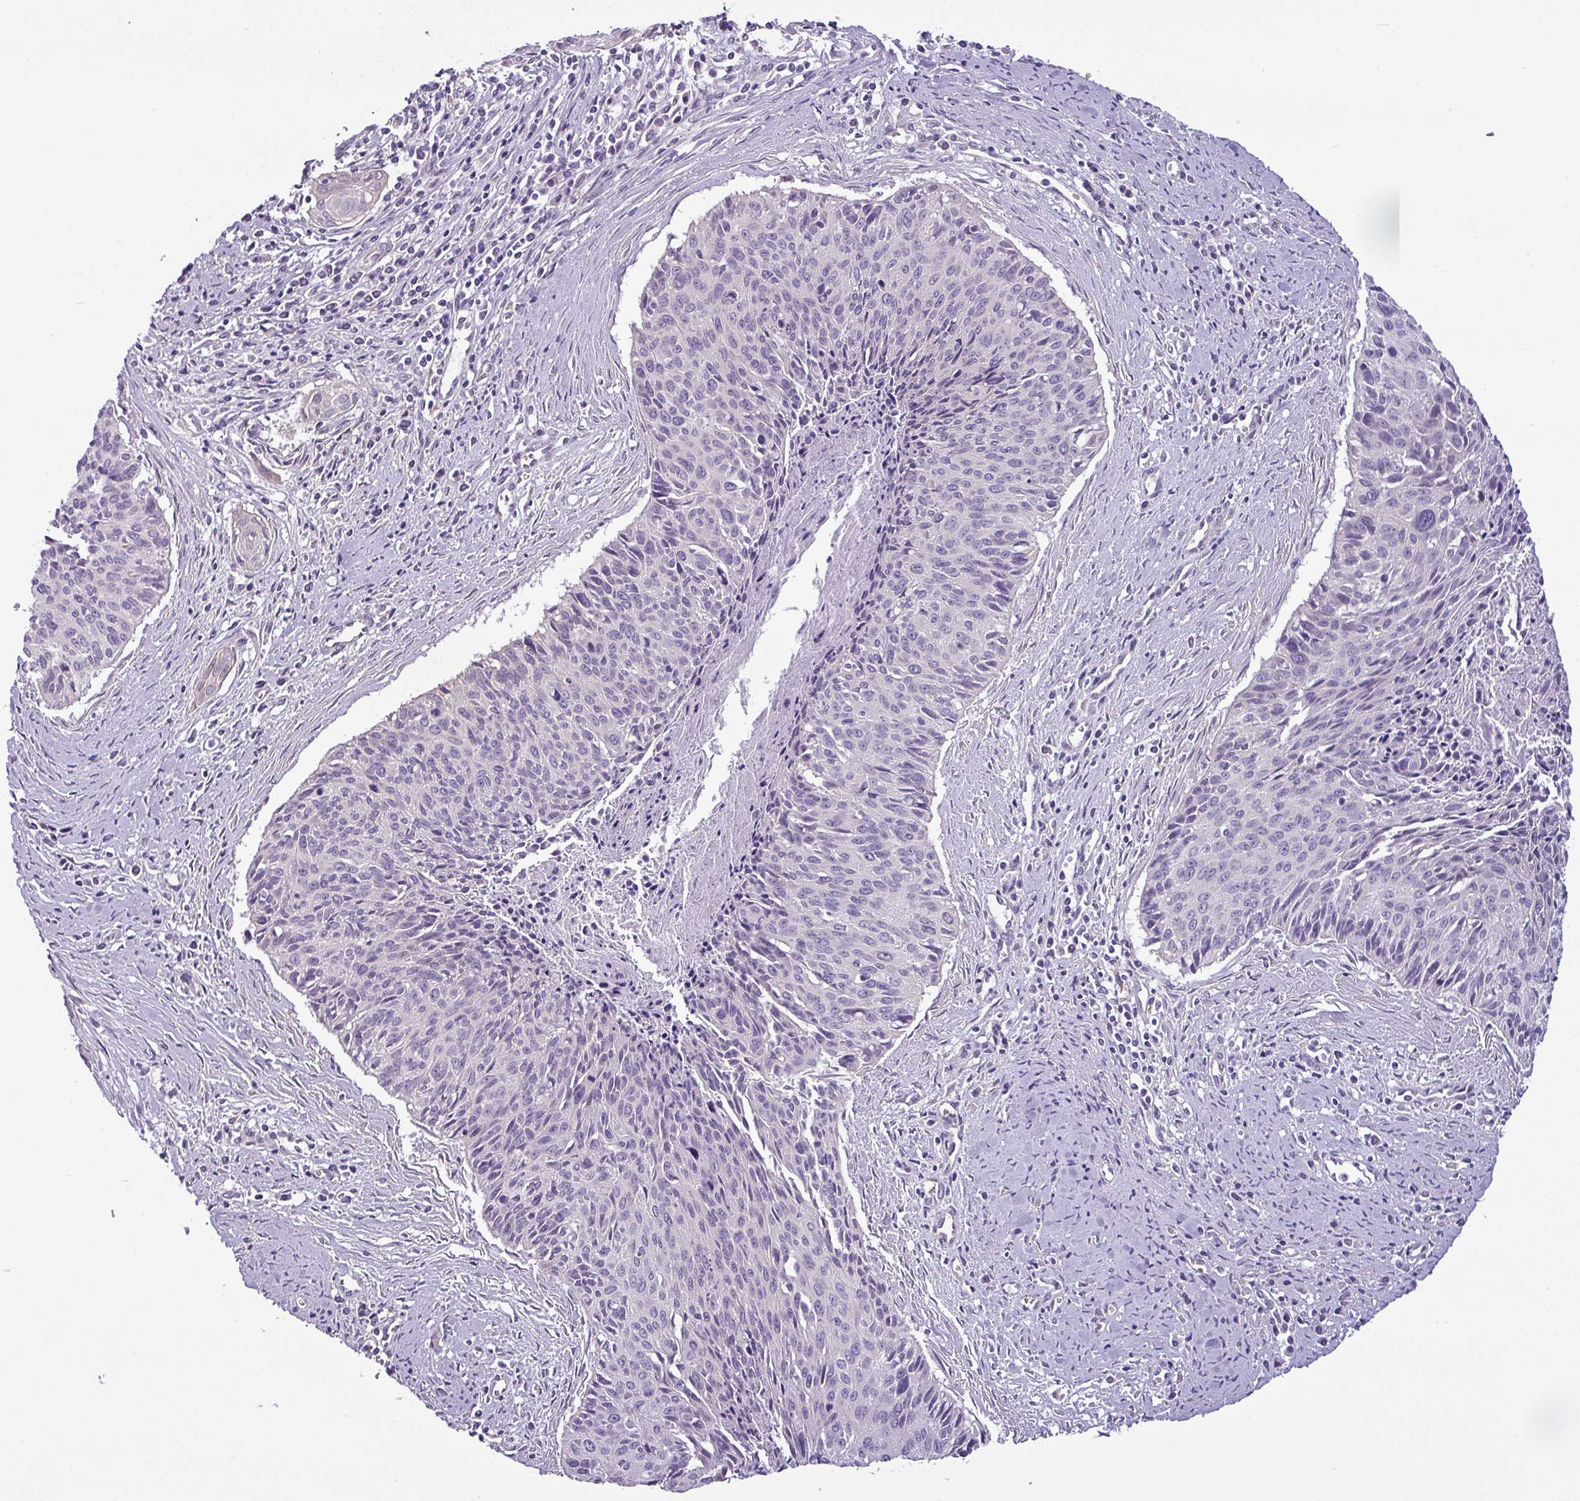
{"staining": {"intensity": "negative", "quantity": "none", "location": "none"}, "tissue": "cervical cancer", "cell_type": "Tumor cells", "image_type": "cancer", "snomed": [{"axis": "morphology", "description": "Squamous cell carcinoma, NOS"}, {"axis": "topography", "description": "Cervix"}], "caption": "High magnification brightfield microscopy of cervical squamous cell carcinoma stained with DAB (brown) and counterstained with hematoxylin (blue): tumor cells show no significant staining.", "gene": "TOR1AIP2", "patient": {"sex": "female", "age": 55}}